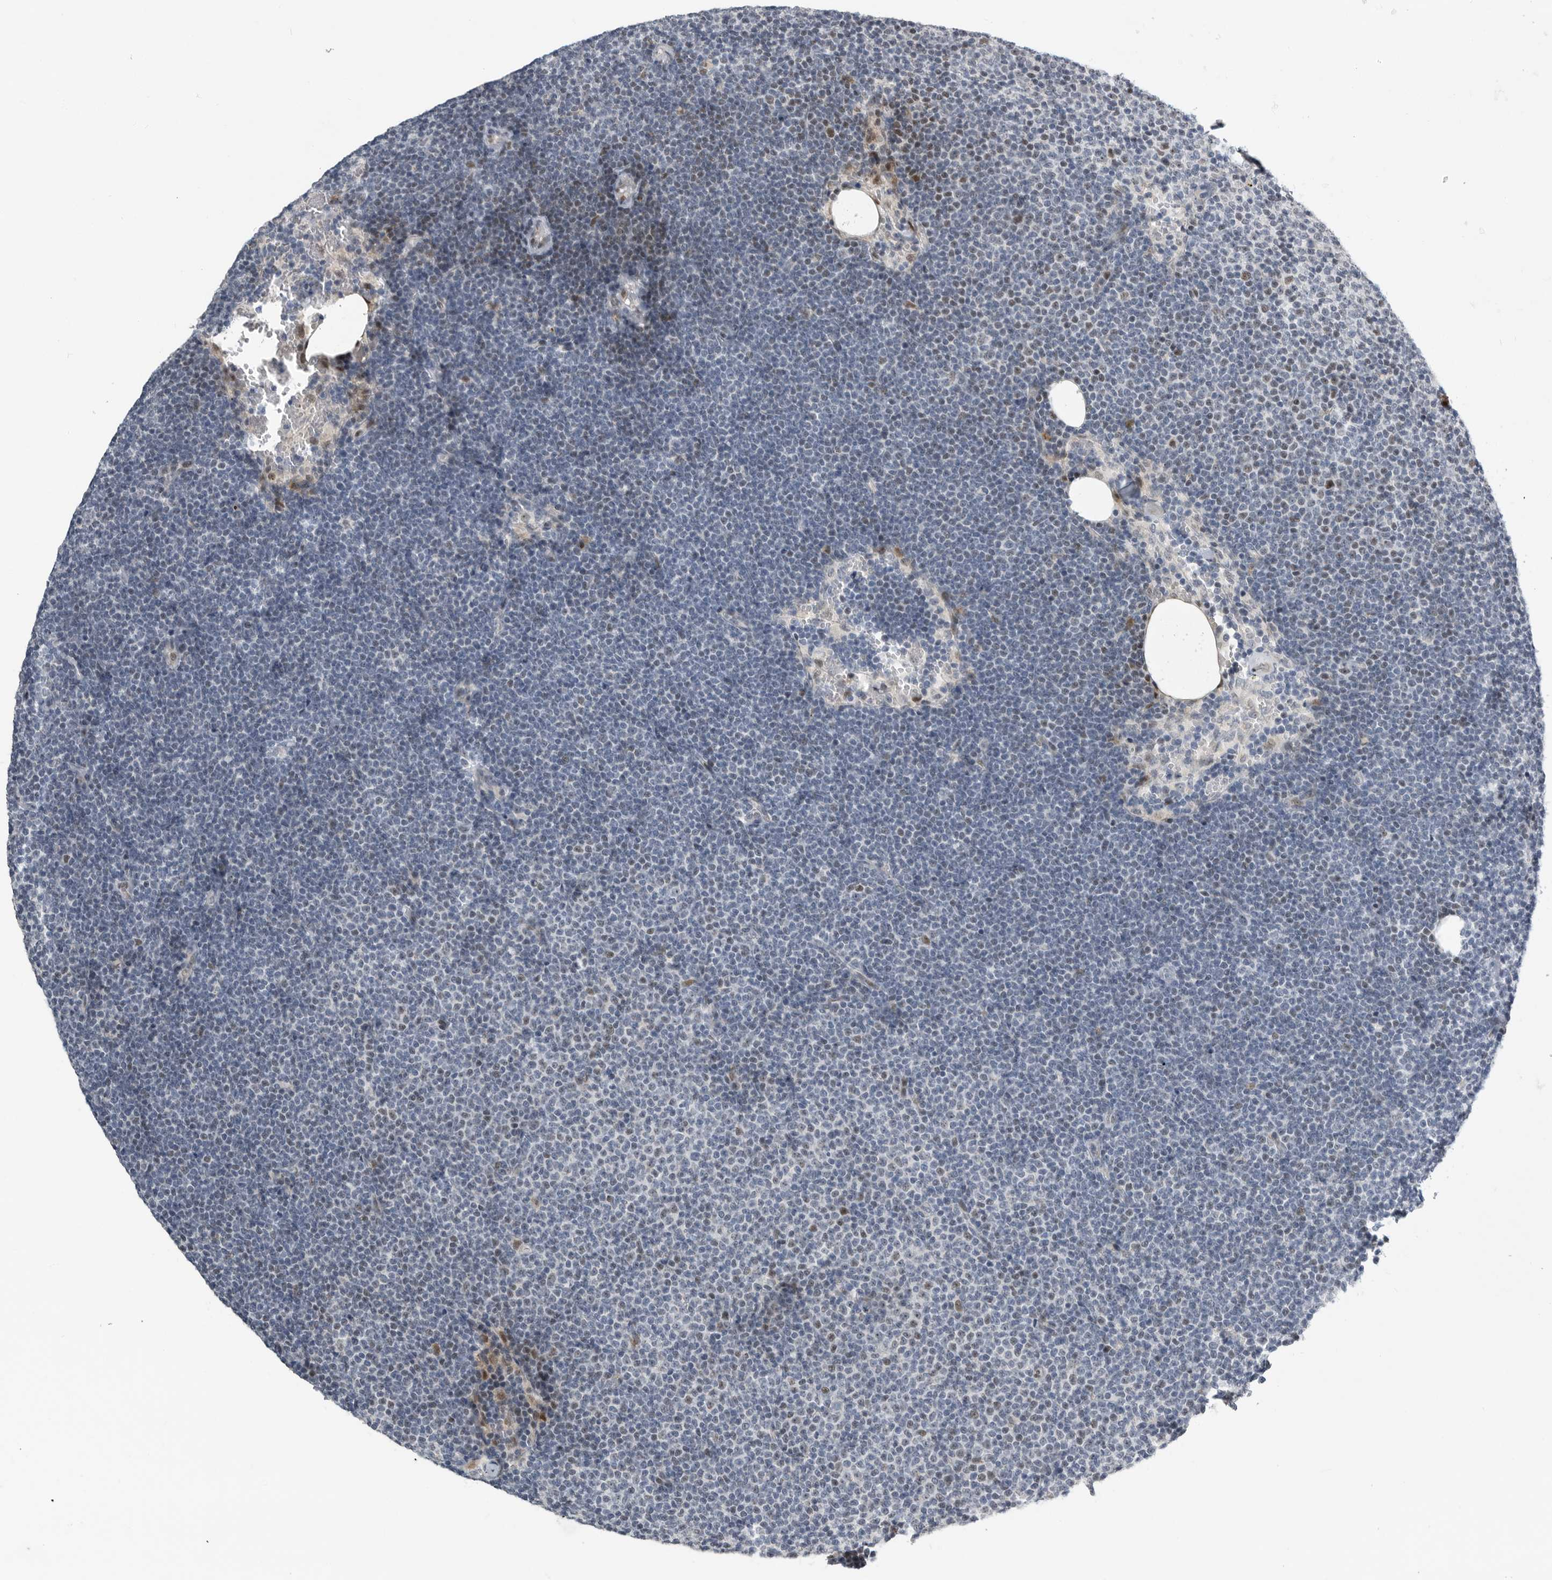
{"staining": {"intensity": "weak", "quantity": "<25%", "location": "nuclear"}, "tissue": "lymphoma", "cell_type": "Tumor cells", "image_type": "cancer", "snomed": [{"axis": "morphology", "description": "Malignant lymphoma, non-Hodgkin's type, Low grade"}, {"axis": "topography", "description": "Lymph node"}], "caption": "Protein analysis of malignant lymphoma, non-Hodgkin's type (low-grade) demonstrates no significant staining in tumor cells.", "gene": "PCMTD1", "patient": {"sex": "female", "age": 53}}